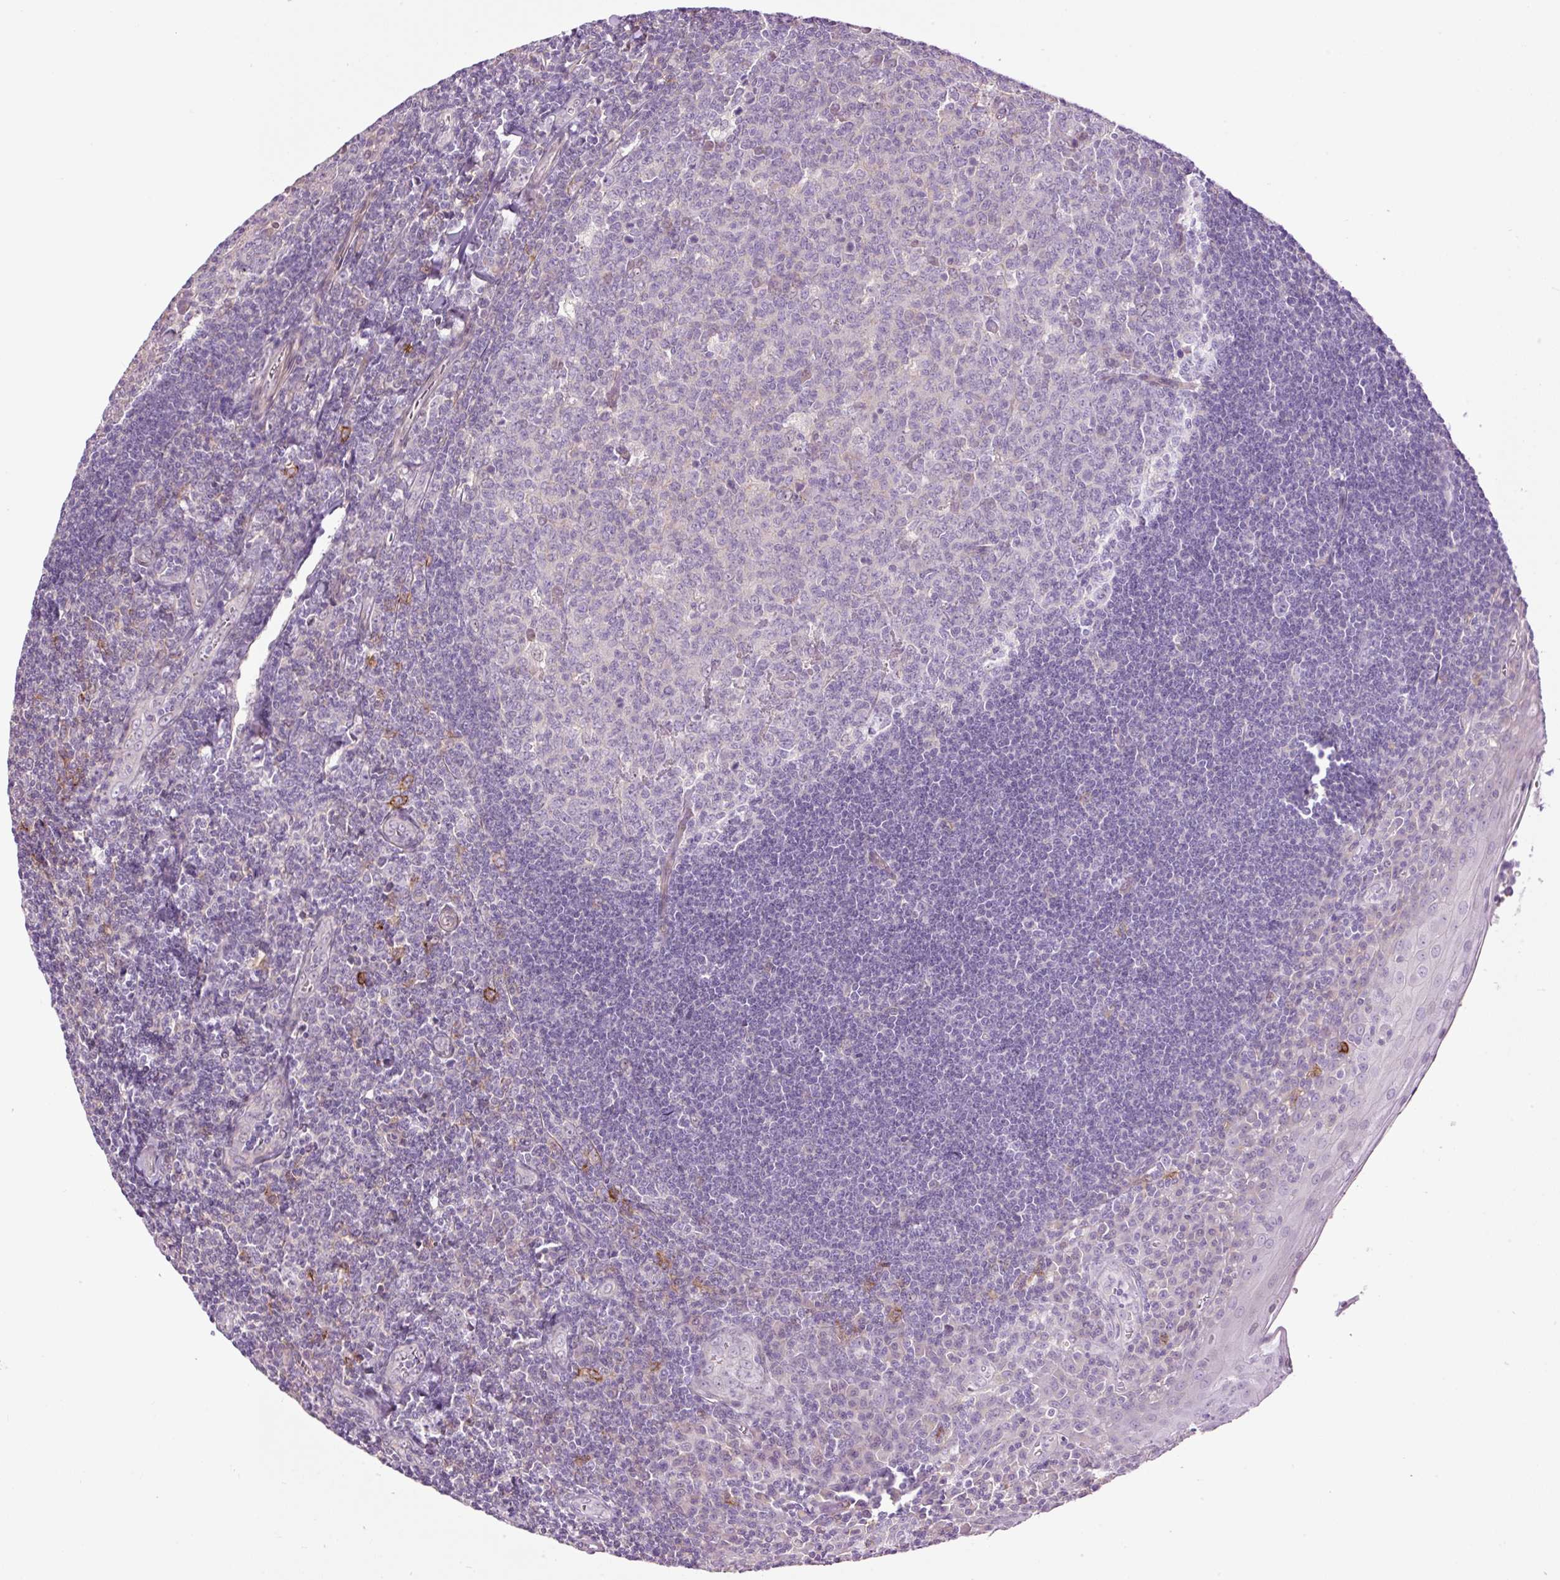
{"staining": {"intensity": "negative", "quantity": "none", "location": "none"}, "tissue": "tonsil", "cell_type": "Germinal center cells", "image_type": "normal", "snomed": [{"axis": "morphology", "description": "Normal tissue, NOS"}, {"axis": "topography", "description": "Tonsil"}], "caption": "Immunohistochemistry photomicrograph of benign tonsil: tonsil stained with DAB (3,3'-diaminobenzidine) reveals no significant protein positivity in germinal center cells. (DAB (3,3'-diaminobenzidine) immunohistochemistry (IHC) with hematoxylin counter stain).", "gene": "FCRL4", "patient": {"sex": "male", "age": 27}}